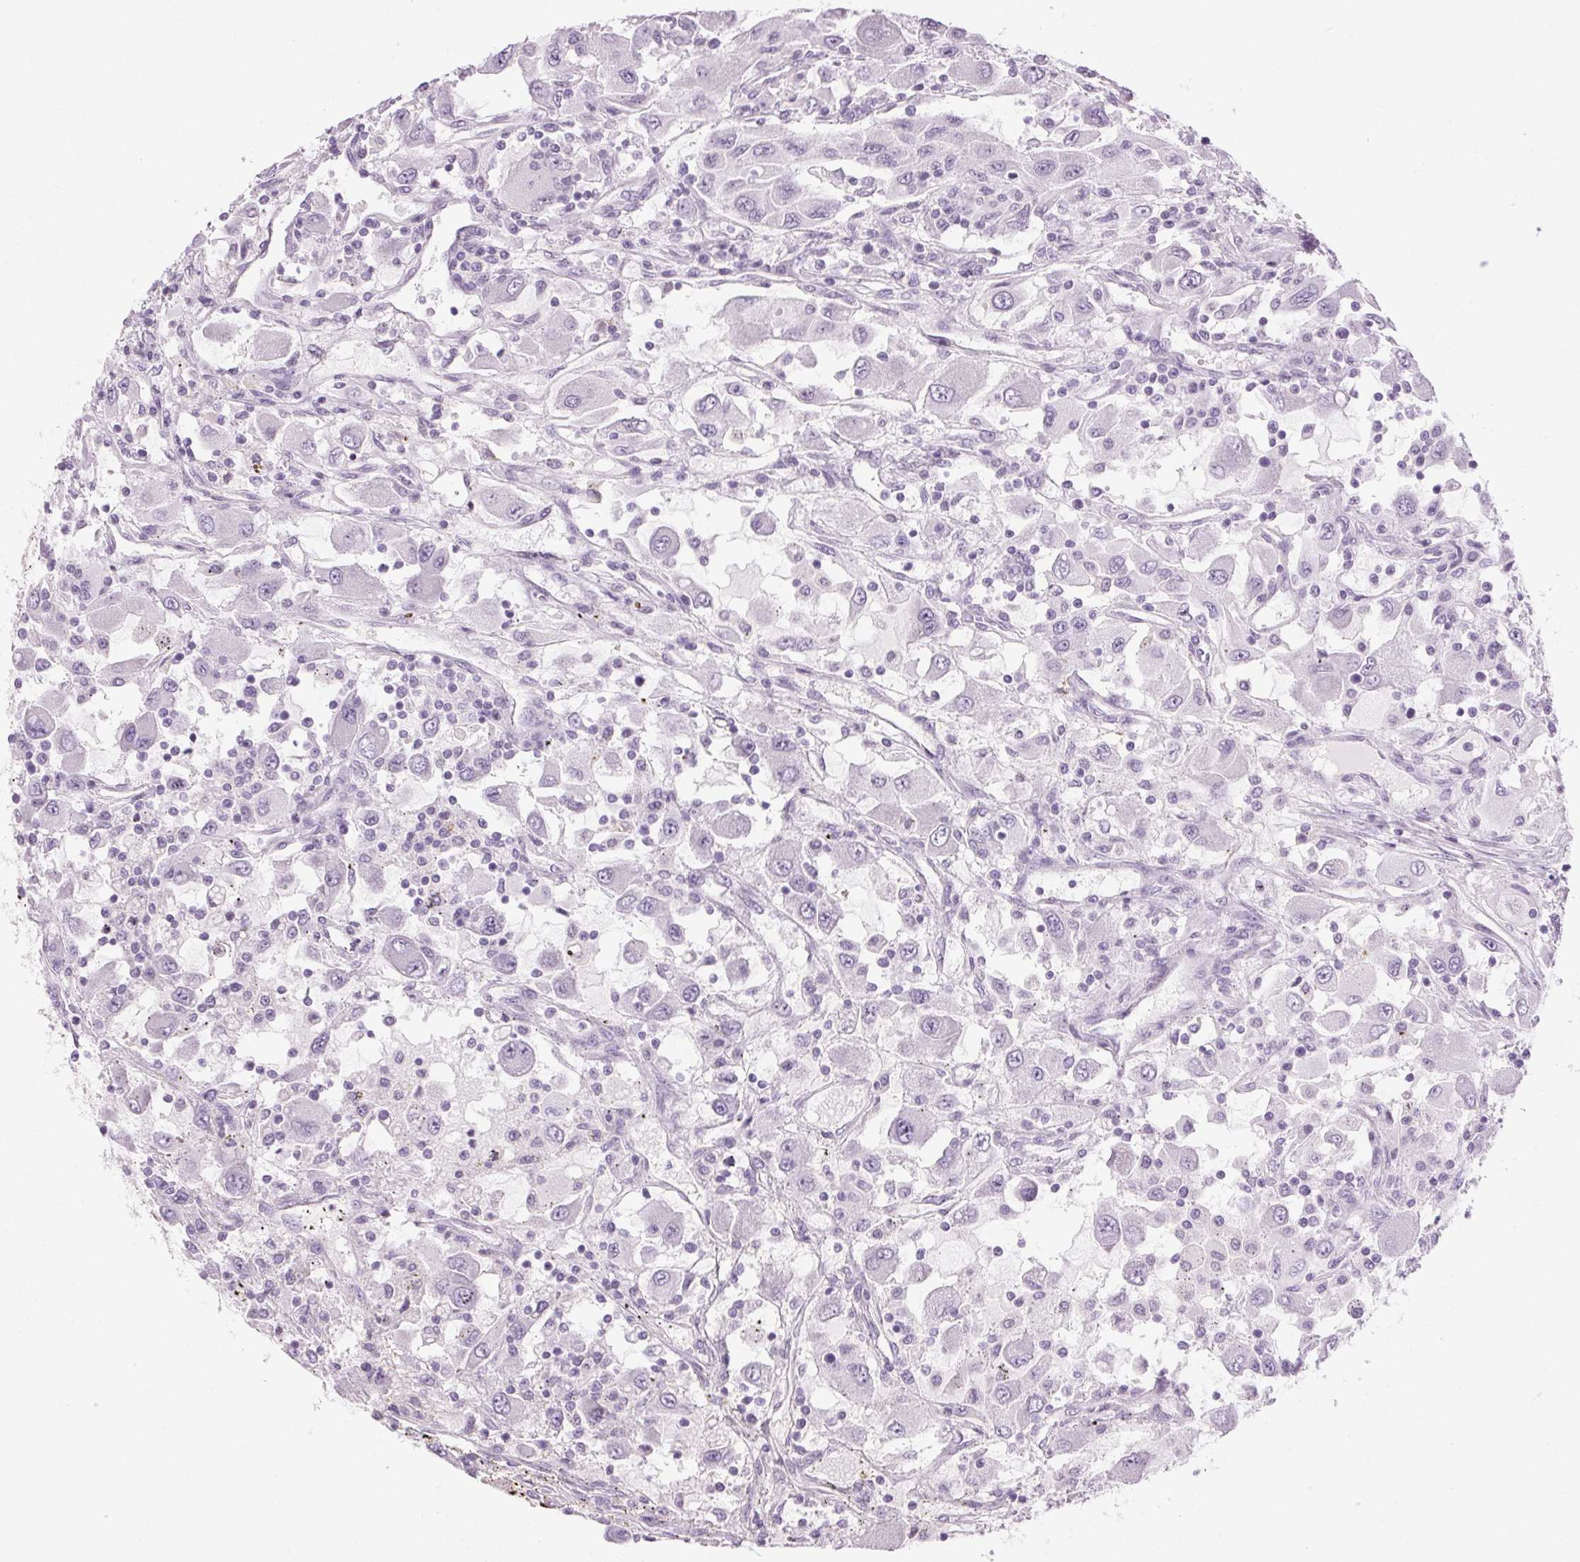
{"staining": {"intensity": "negative", "quantity": "none", "location": "none"}, "tissue": "renal cancer", "cell_type": "Tumor cells", "image_type": "cancer", "snomed": [{"axis": "morphology", "description": "Adenocarcinoma, NOS"}, {"axis": "topography", "description": "Kidney"}], "caption": "DAB immunohistochemical staining of renal cancer shows no significant expression in tumor cells. (Brightfield microscopy of DAB (3,3'-diaminobenzidine) IHC at high magnification).", "gene": "LRP2", "patient": {"sex": "female", "age": 67}}